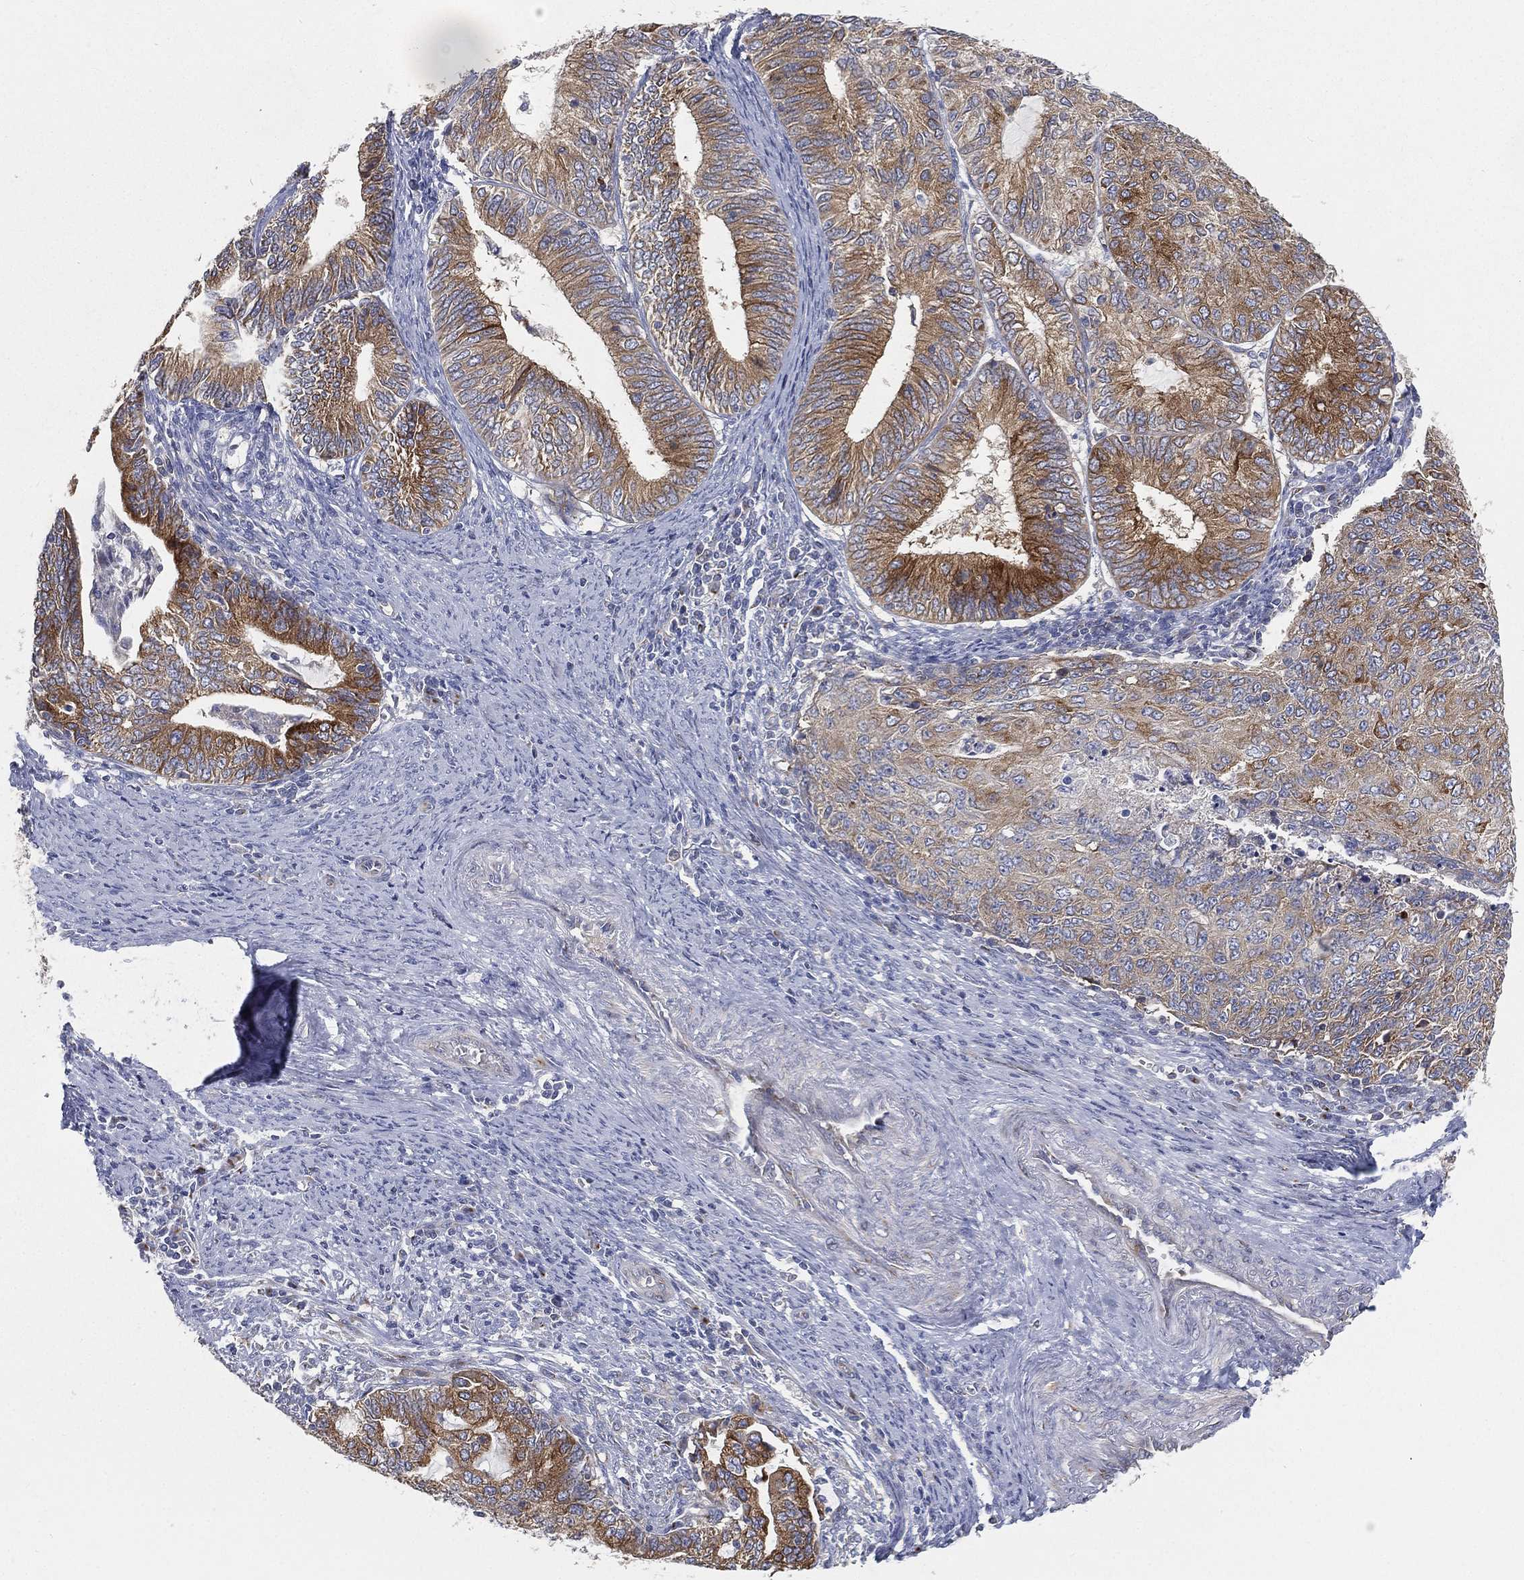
{"staining": {"intensity": "strong", "quantity": "25%-75%", "location": "cytoplasmic/membranous"}, "tissue": "endometrial cancer", "cell_type": "Tumor cells", "image_type": "cancer", "snomed": [{"axis": "morphology", "description": "Adenocarcinoma, NOS"}, {"axis": "topography", "description": "Endometrium"}], "caption": "Immunohistochemistry (IHC) histopathology image of neoplastic tissue: human endometrial adenocarcinoma stained using immunohistochemistry (IHC) shows high levels of strong protein expression localized specifically in the cytoplasmic/membranous of tumor cells, appearing as a cytoplasmic/membranous brown color.", "gene": "TMEM25", "patient": {"sex": "female", "age": 82}}